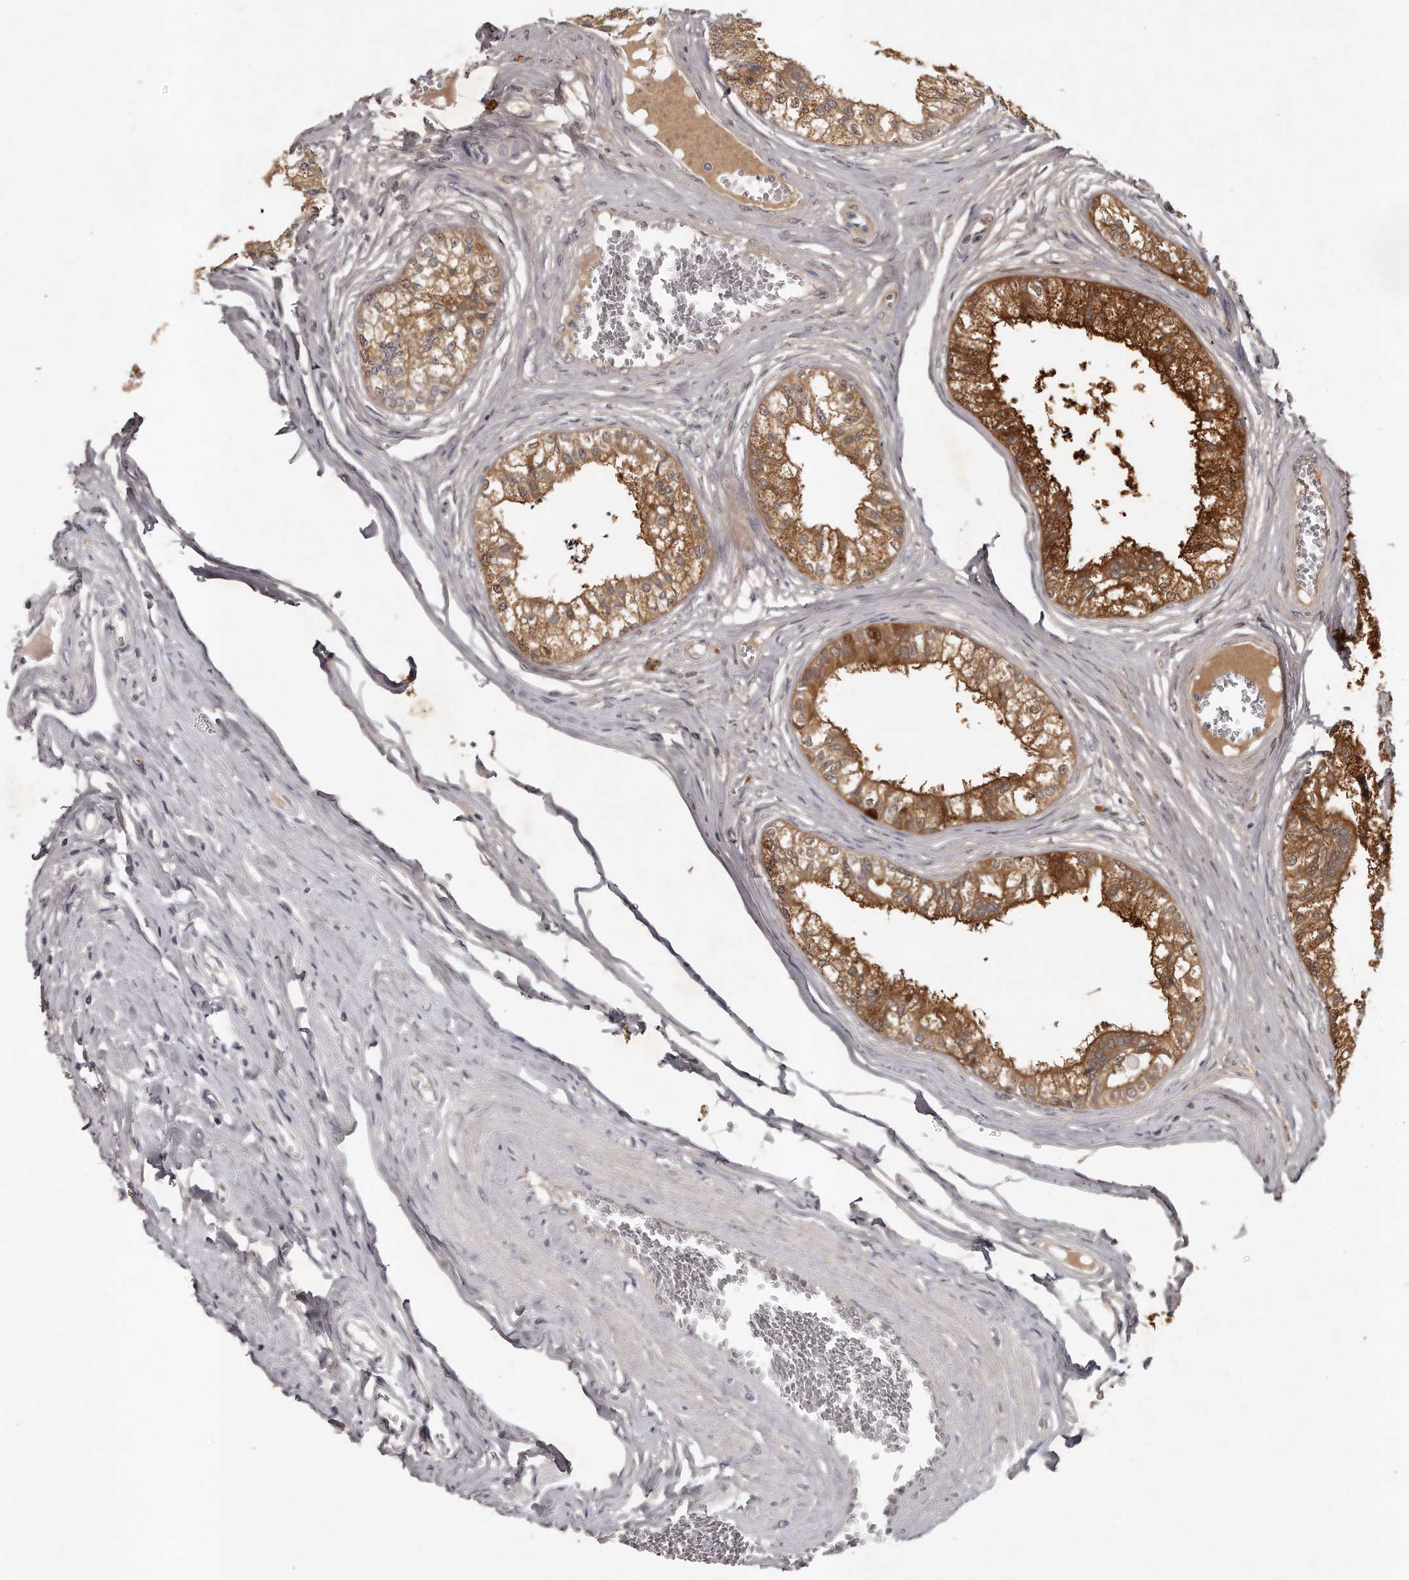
{"staining": {"intensity": "strong", "quantity": ">75%", "location": "cytoplasmic/membranous,nuclear"}, "tissue": "epididymis", "cell_type": "Glandular cells", "image_type": "normal", "snomed": [{"axis": "morphology", "description": "Normal tissue, NOS"}, {"axis": "topography", "description": "Epididymis"}], "caption": "High-magnification brightfield microscopy of normal epididymis stained with DAB (3,3'-diaminobenzidine) (brown) and counterstained with hematoxylin (blue). glandular cells exhibit strong cytoplasmic/membranous,nuclear staining is seen in about>75% of cells.", "gene": "GGCT", "patient": {"sex": "male", "age": 79}}